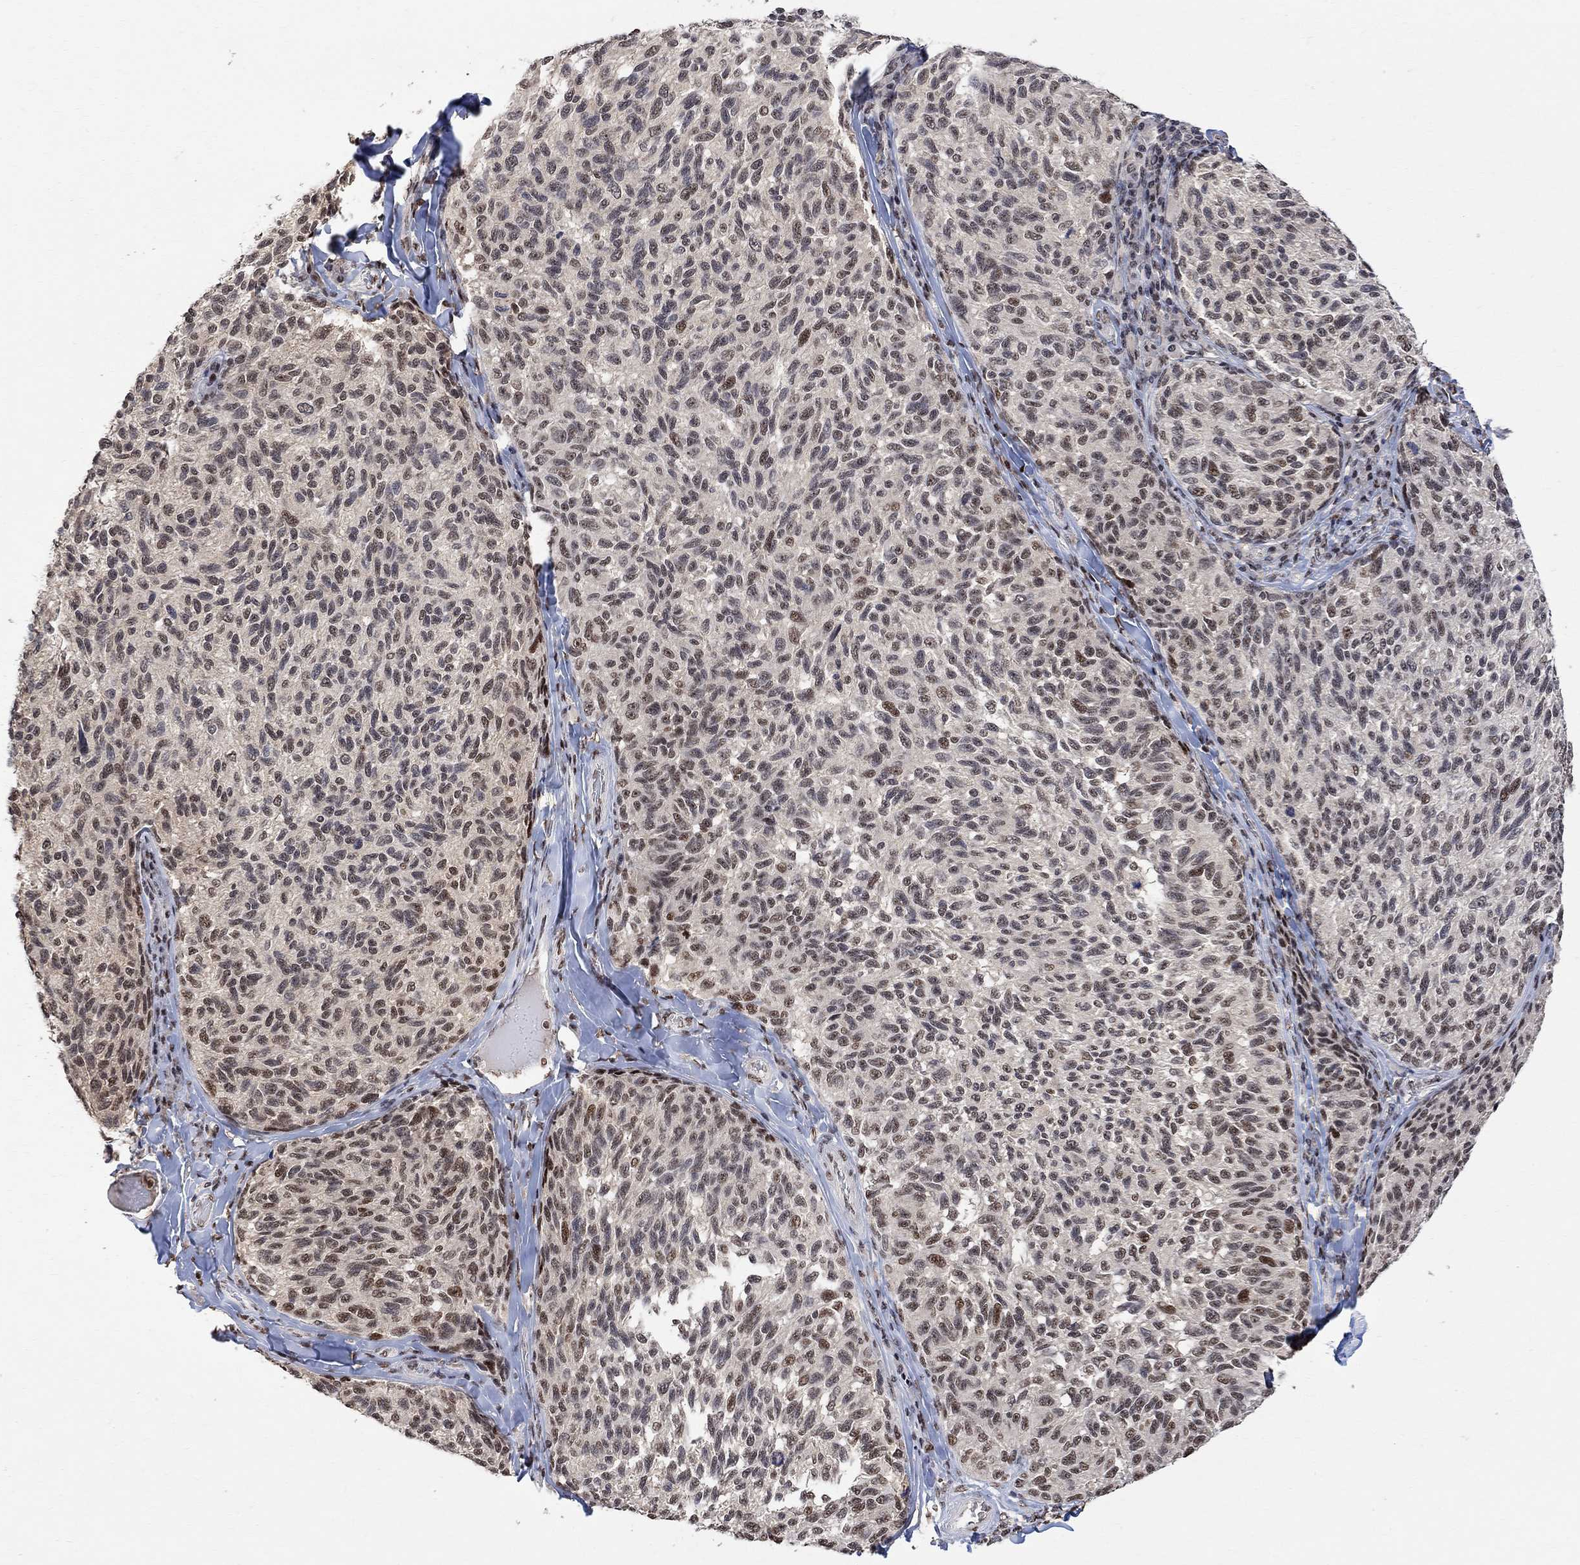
{"staining": {"intensity": "moderate", "quantity": "<25%", "location": "nuclear"}, "tissue": "melanoma", "cell_type": "Tumor cells", "image_type": "cancer", "snomed": [{"axis": "morphology", "description": "Malignant melanoma, NOS"}, {"axis": "topography", "description": "Skin"}], "caption": "Melanoma stained with IHC displays moderate nuclear positivity in approximately <25% of tumor cells. The staining was performed using DAB to visualize the protein expression in brown, while the nuclei were stained in blue with hematoxylin (Magnification: 20x).", "gene": "E4F1", "patient": {"sex": "female", "age": 73}}